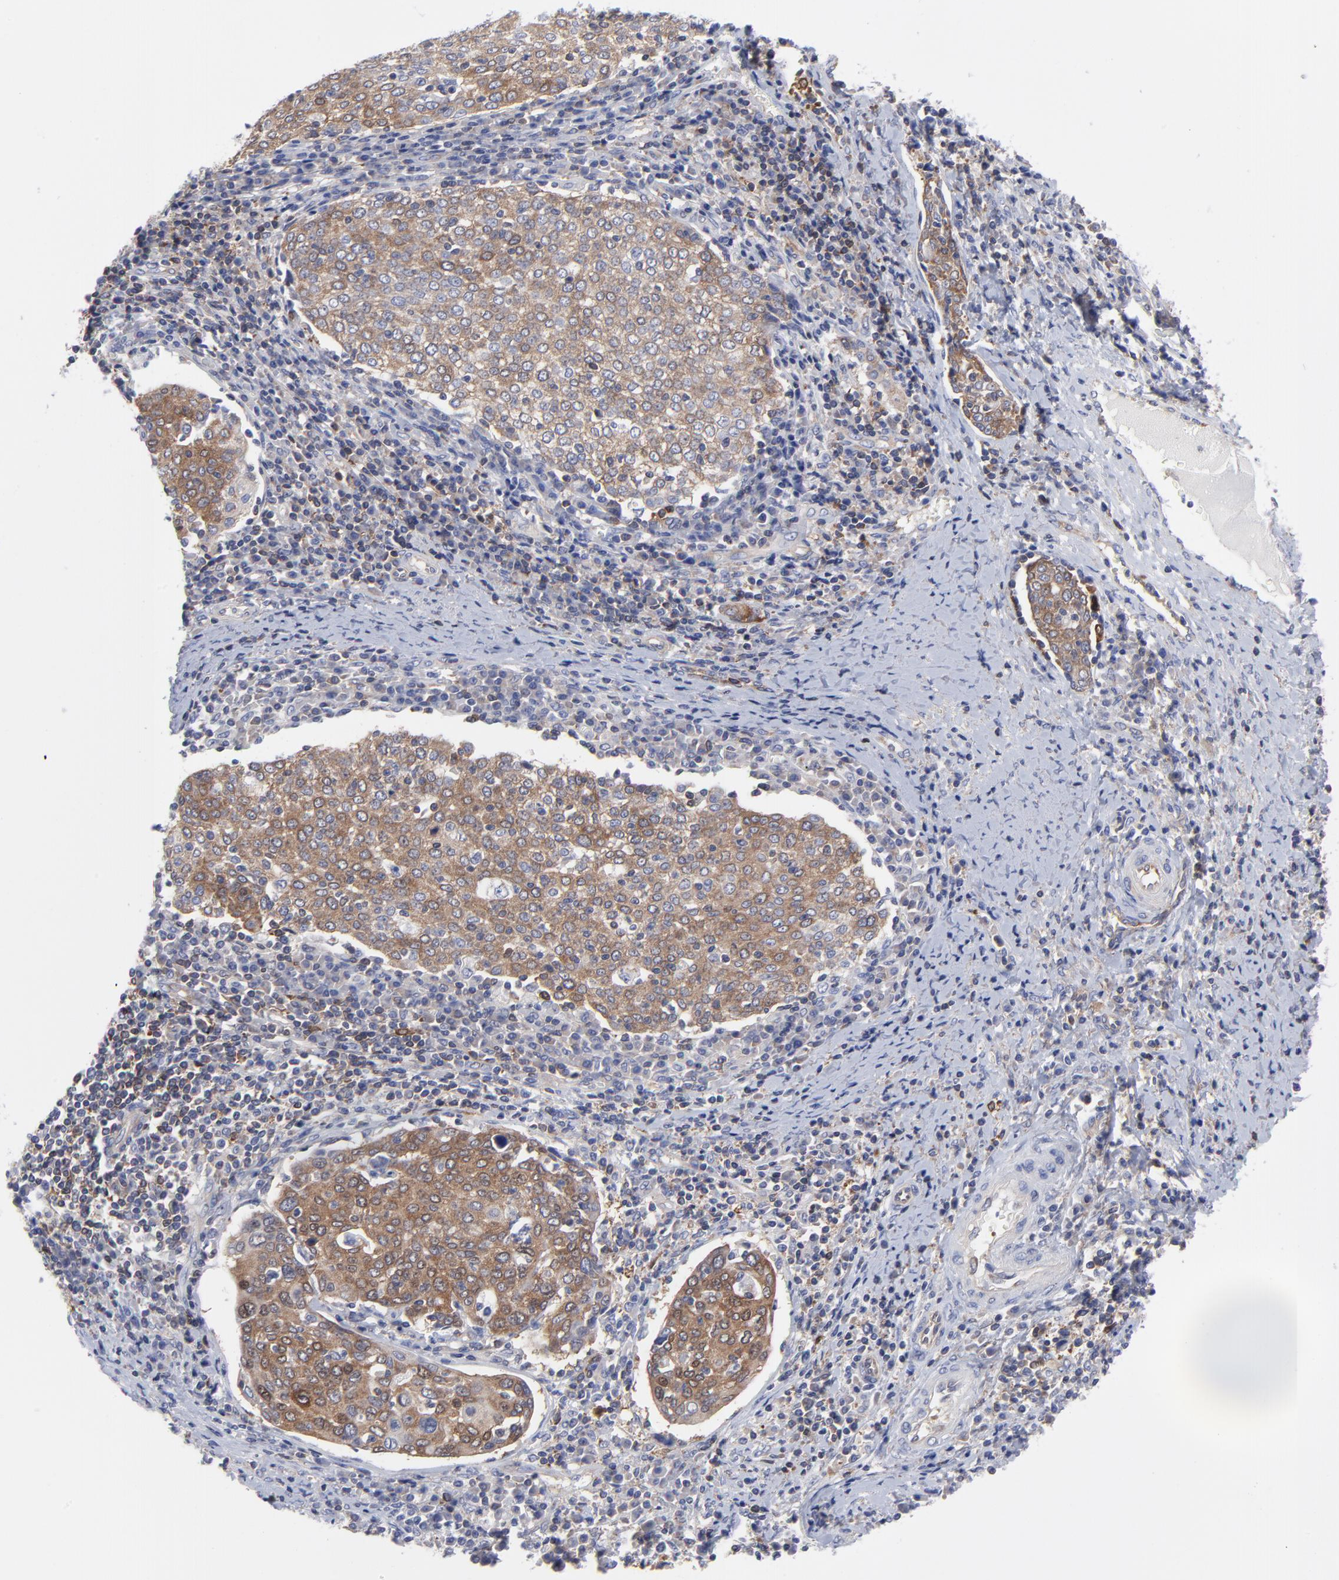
{"staining": {"intensity": "moderate", "quantity": ">75%", "location": "cytoplasmic/membranous"}, "tissue": "cervical cancer", "cell_type": "Tumor cells", "image_type": "cancer", "snomed": [{"axis": "morphology", "description": "Squamous cell carcinoma, NOS"}, {"axis": "topography", "description": "Cervix"}], "caption": "Protein expression analysis of human squamous cell carcinoma (cervical) reveals moderate cytoplasmic/membranous staining in about >75% of tumor cells.", "gene": "NFKBIA", "patient": {"sex": "female", "age": 40}}